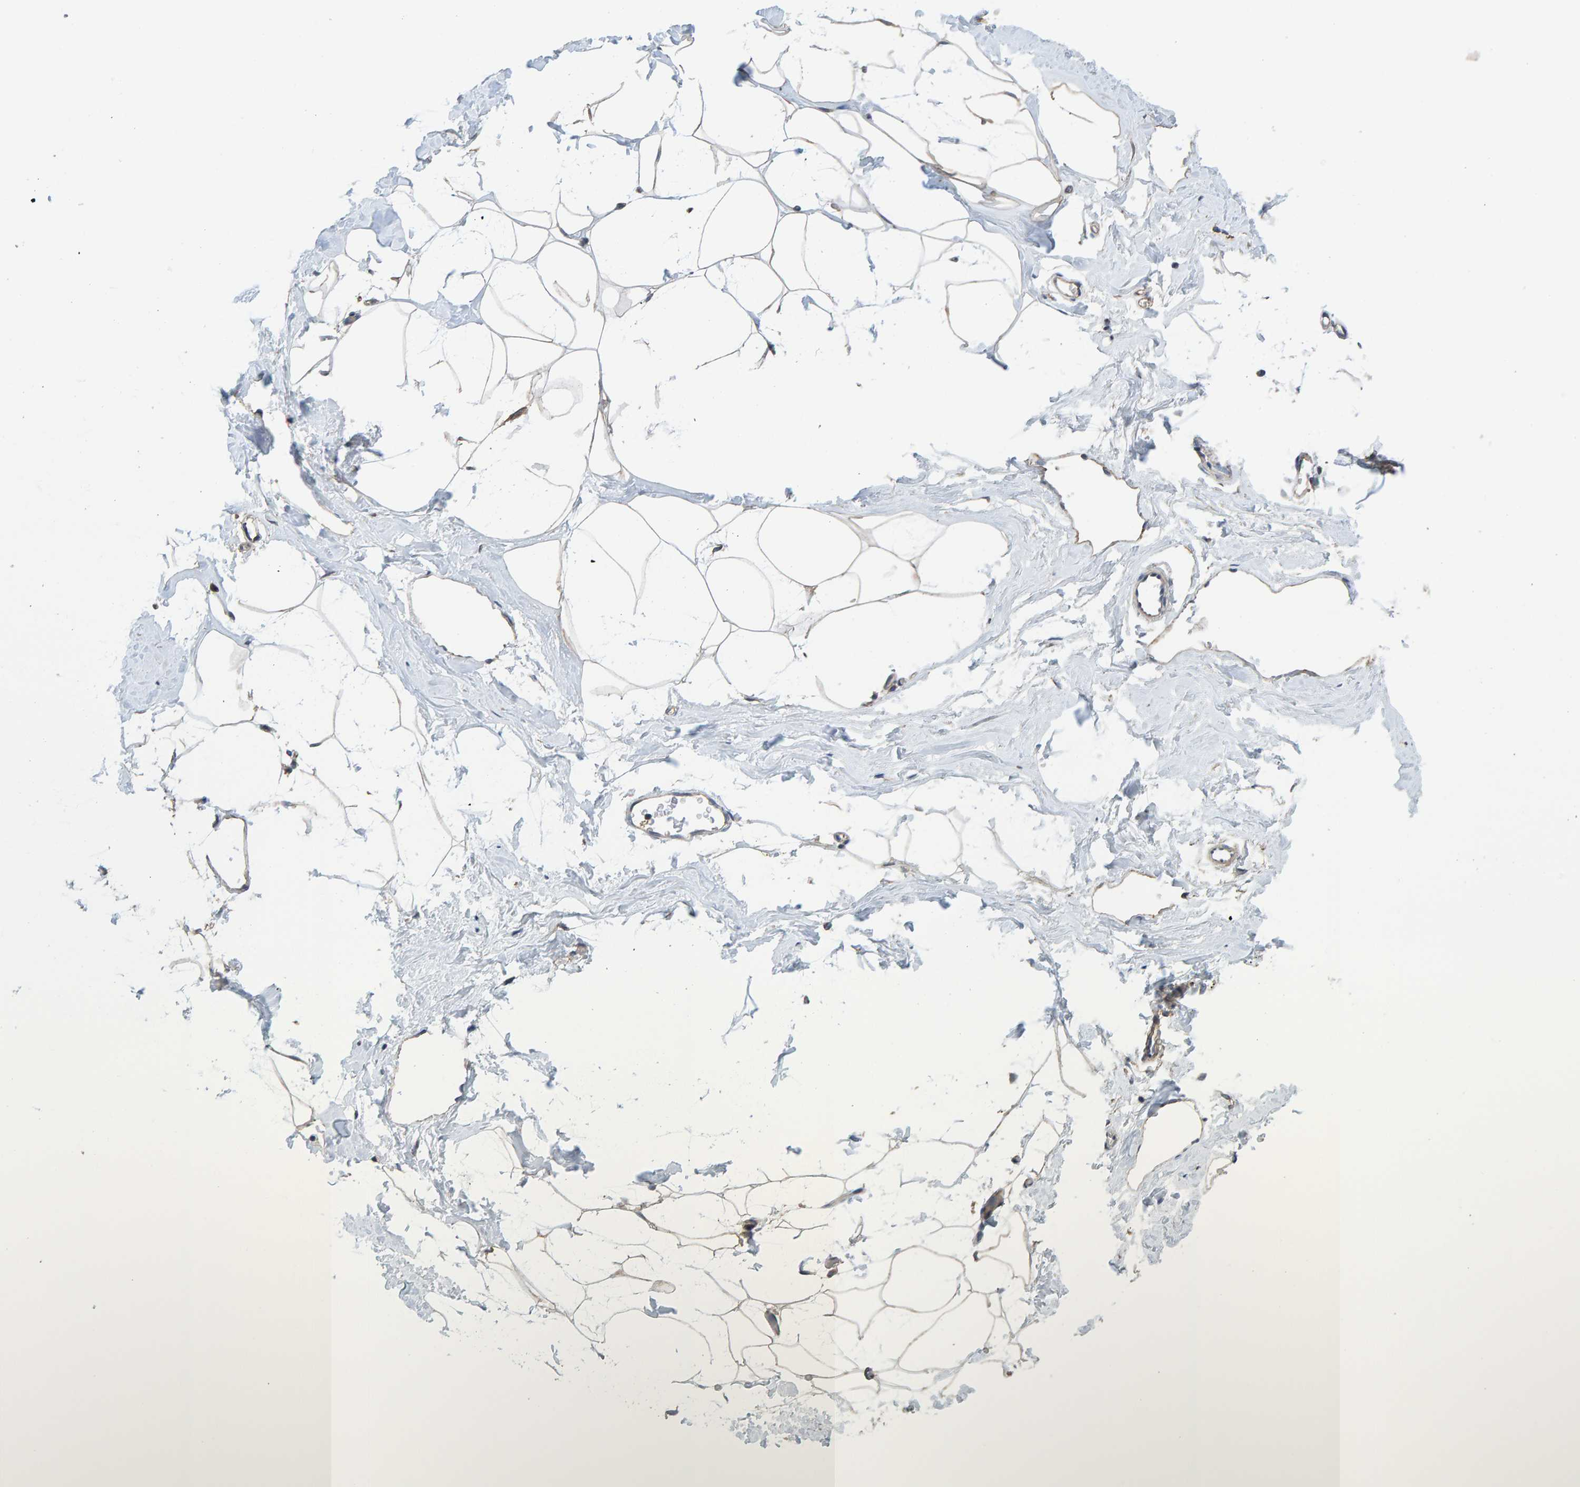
{"staining": {"intensity": "moderate", "quantity": ">75%", "location": "cytoplasmic/membranous"}, "tissue": "adipose tissue", "cell_type": "Adipocytes", "image_type": "normal", "snomed": [{"axis": "morphology", "description": "Normal tissue, NOS"}, {"axis": "morphology", "description": "Fibrosis, NOS"}, {"axis": "topography", "description": "Breast"}, {"axis": "topography", "description": "Adipose tissue"}], "caption": "Immunohistochemical staining of unremarkable adipose tissue demonstrates moderate cytoplasmic/membranous protein expression in about >75% of adipocytes. Nuclei are stained in blue.", "gene": "RGP1", "patient": {"sex": "female", "age": 39}}